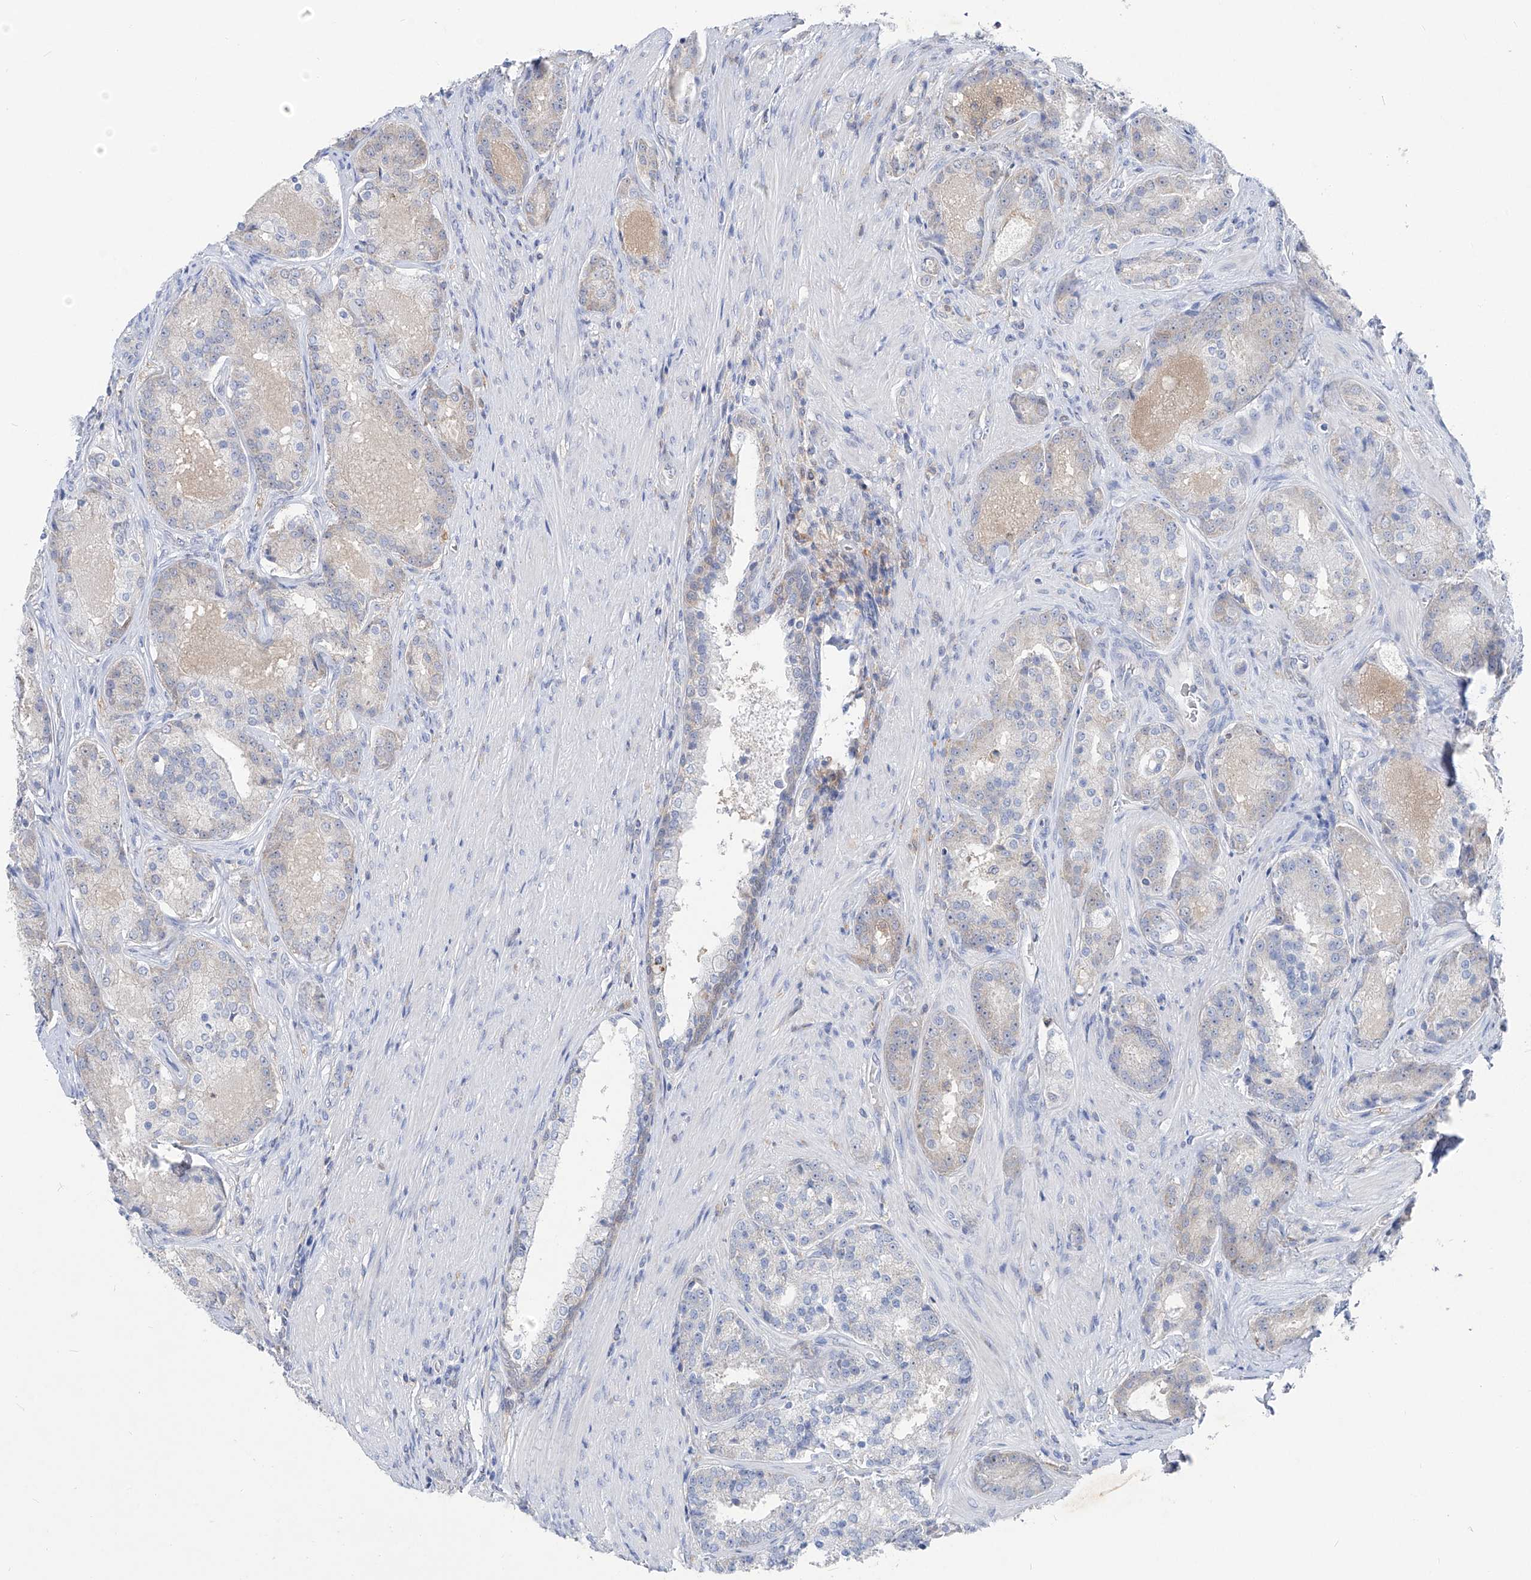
{"staining": {"intensity": "negative", "quantity": "none", "location": "none"}, "tissue": "prostate cancer", "cell_type": "Tumor cells", "image_type": "cancer", "snomed": [{"axis": "morphology", "description": "Adenocarcinoma, High grade"}, {"axis": "topography", "description": "Prostate"}], "caption": "Tumor cells show no significant staining in prostate cancer. (DAB (3,3'-diaminobenzidine) IHC visualized using brightfield microscopy, high magnification).", "gene": "UFL1", "patient": {"sex": "male", "age": 60}}